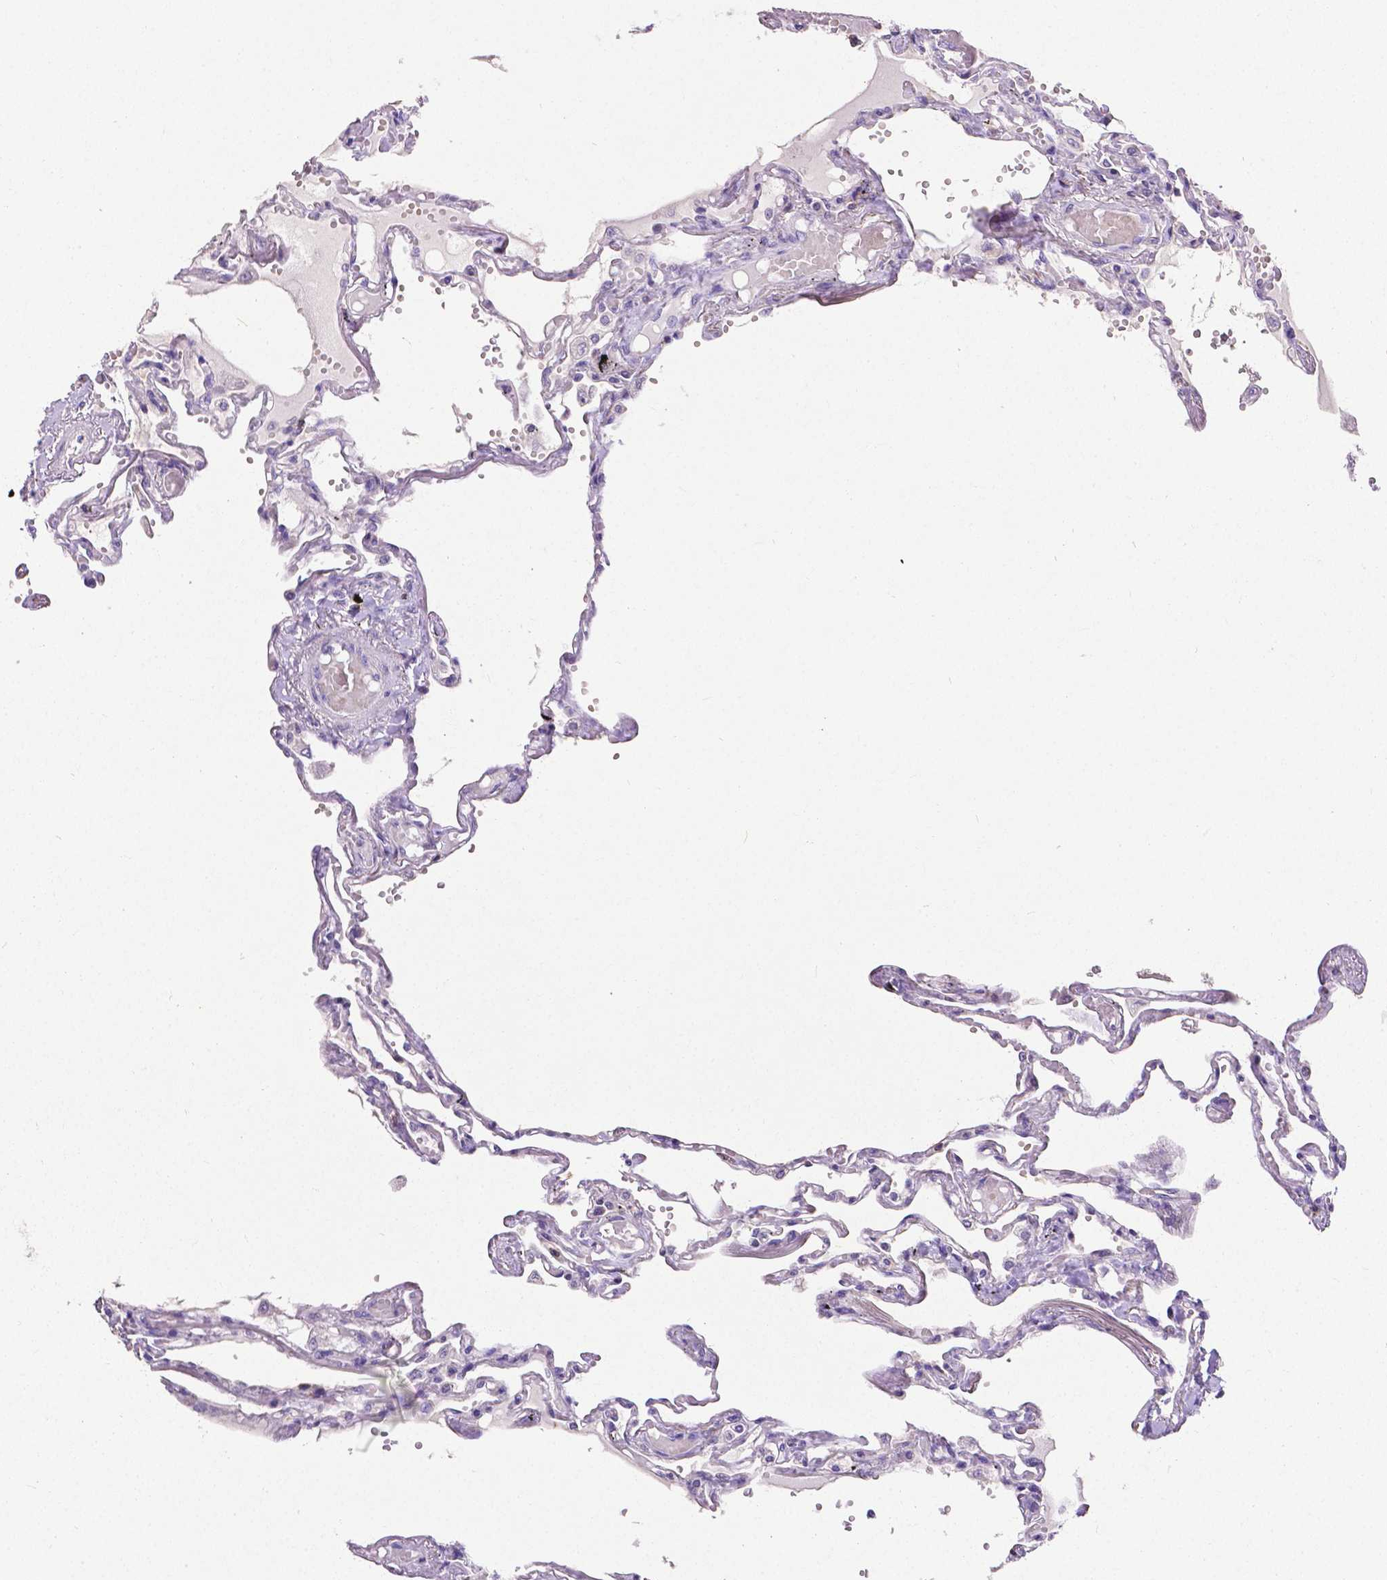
{"staining": {"intensity": "negative", "quantity": "none", "location": "none"}, "tissue": "lung", "cell_type": "Alveolar cells", "image_type": "normal", "snomed": [{"axis": "morphology", "description": "Normal tissue, NOS"}, {"axis": "morphology", "description": "Adenocarcinoma, NOS"}, {"axis": "topography", "description": "Cartilage tissue"}, {"axis": "topography", "description": "Lung"}], "caption": "Alveolar cells are negative for protein expression in benign human lung. The staining is performed using DAB (3,3'-diaminobenzidine) brown chromogen with nuclei counter-stained in using hematoxylin.", "gene": "CD4", "patient": {"sex": "female", "age": 67}}